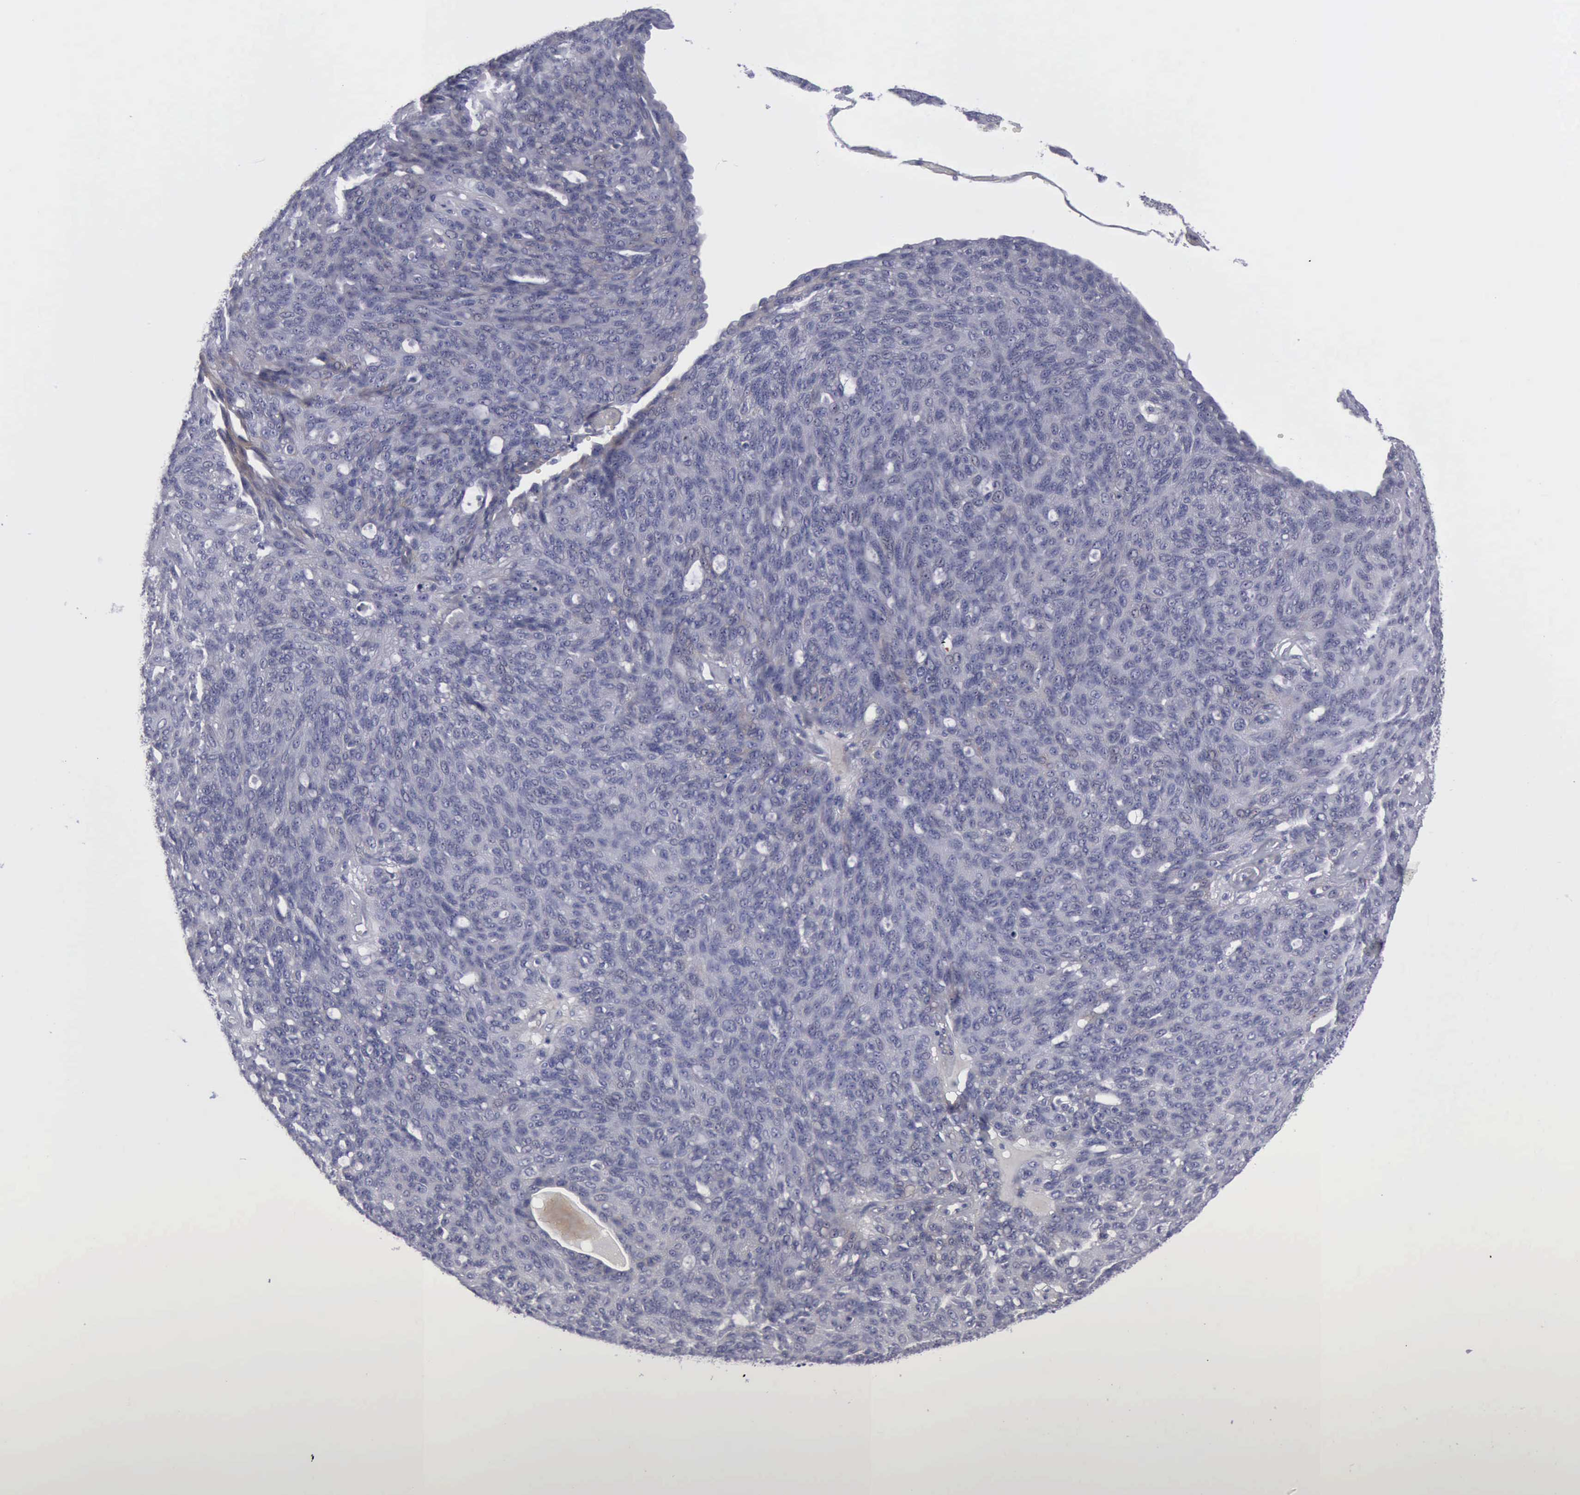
{"staining": {"intensity": "negative", "quantity": "none", "location": "none"}, "tissue": "ovarian cancer", "cell_type": "Tumor cells", "image_type": "cancer", "snomed": [{"axis": "morphology", "description": "Carcinoma, endometroid"}, {"axis": "topography", "description": "Ovary"}], "caption": "IHC of ovarian cancer exhibits no expression in tumor cells.", "gene": "CDH2", "patient": {"sex": "female", "age": 60}}